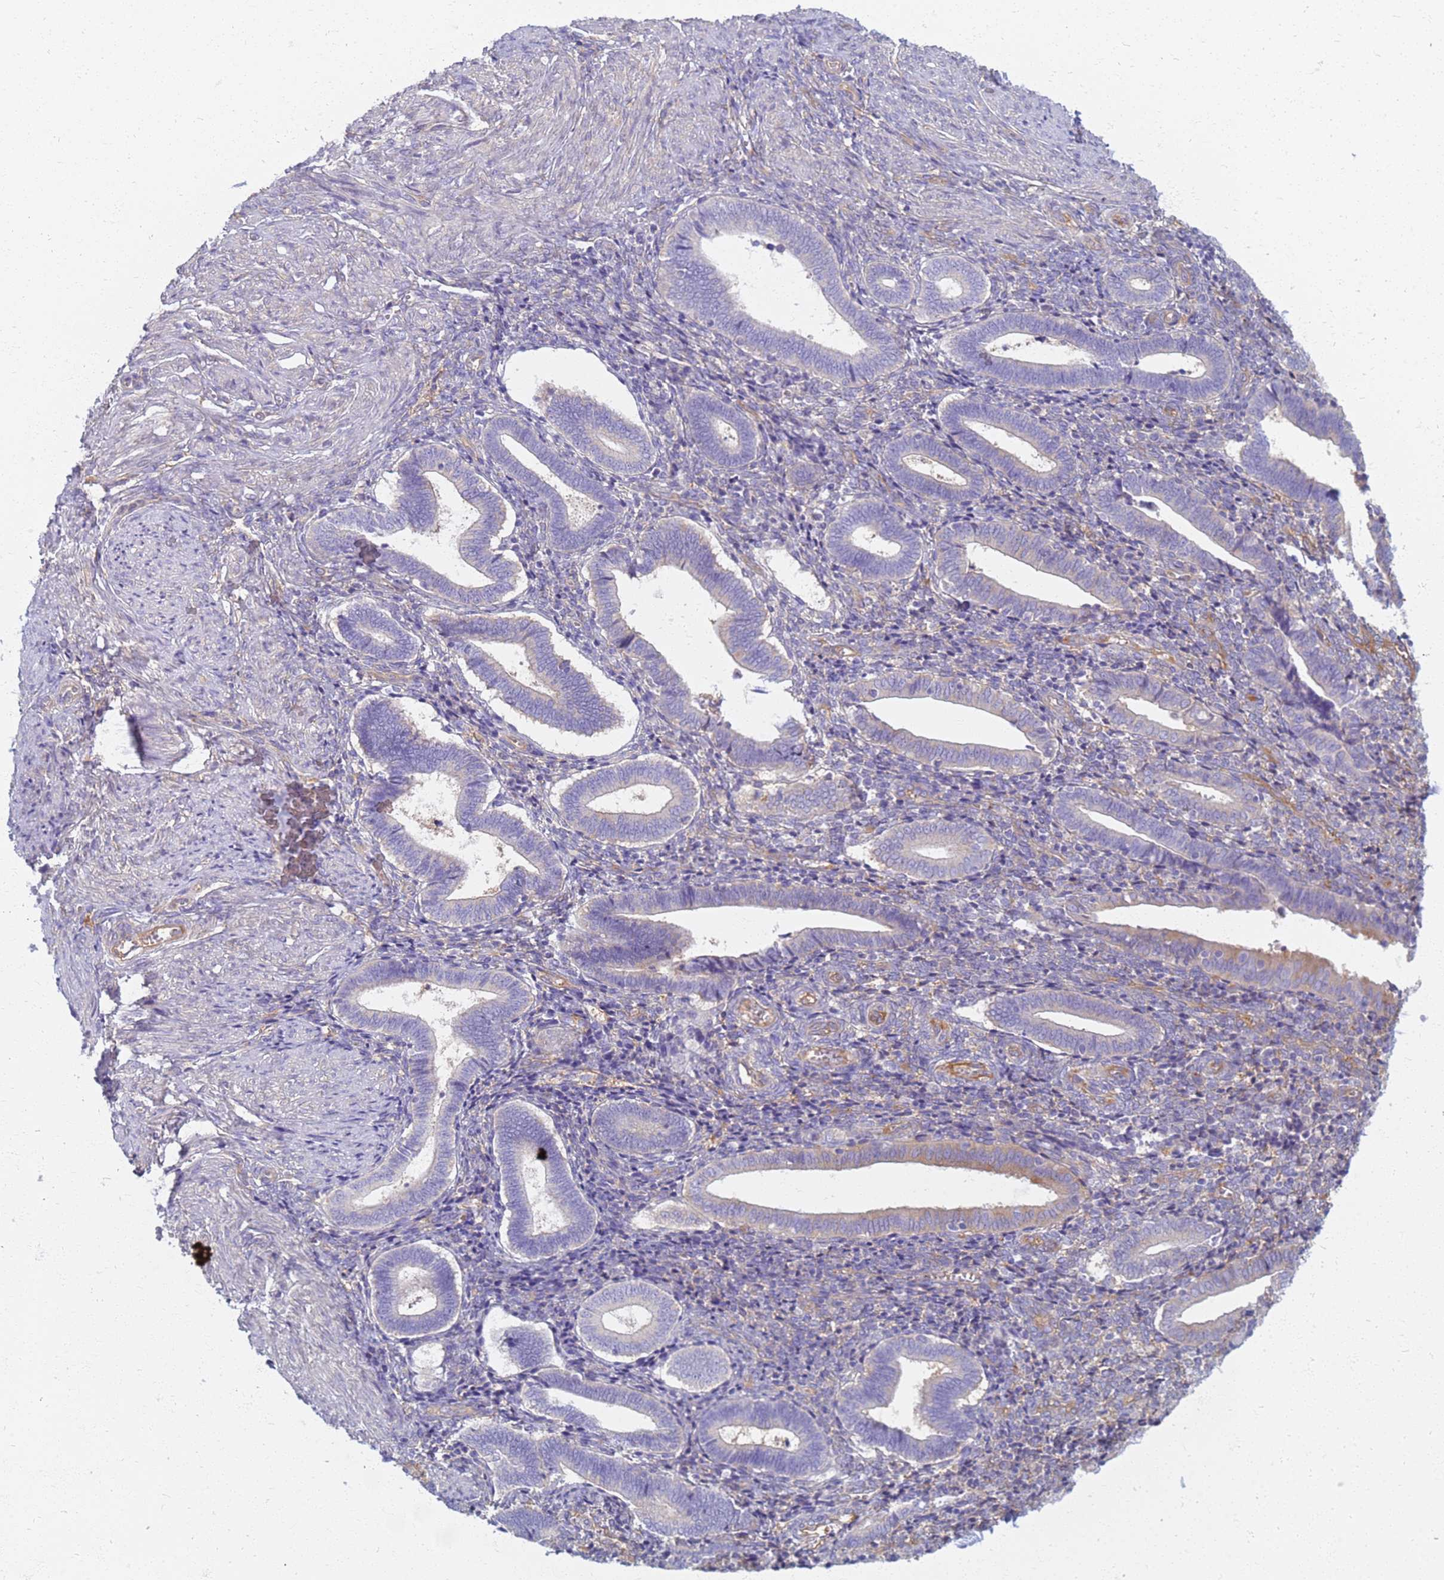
{"staining": {"intensity": "negative", "quantity": "none", "location": "none"}, "tissue": "endometrium", "cell_type": "Cells in endometrial stroma", "image_type": "normal", "snomed": [{"axis": "morphology", "description": "Normal tissue, NOS"}, {"axis": "topography", "description": "Other"}, {"axis": "topography", "description": "Endometrium"}], "caption": "The photomicrograph reveals no significant positivity in cells in endometrial stroma of endometrium.", "gene": "EEA1", "patient": {"sex": "female", "age": 44}}